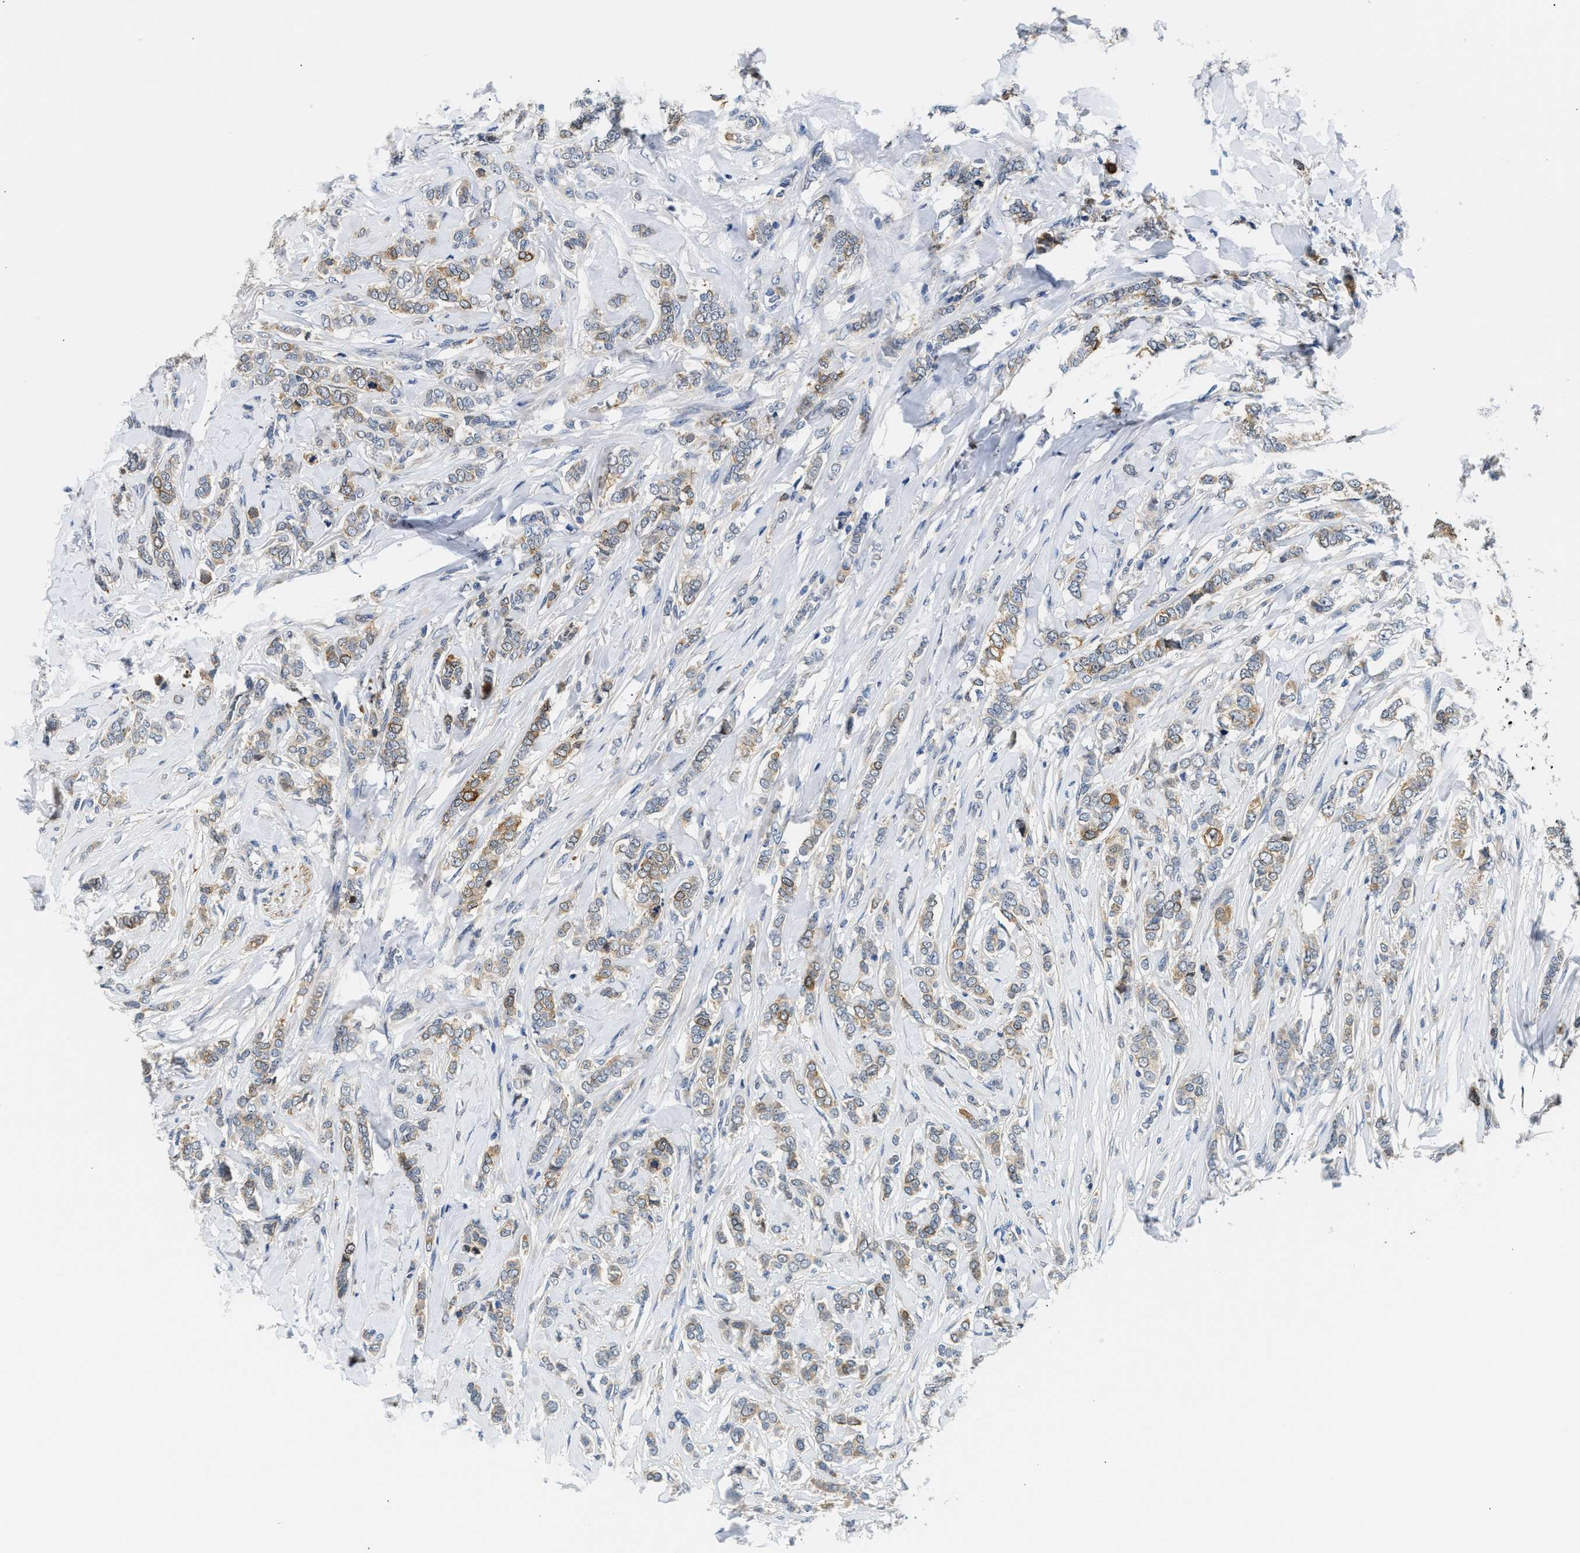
{"staining": {"intensity": "weak", "quantity": ">75%", "location": "cytoplasmic/membranous"}, "tissue": "breast cancer", "cell_type": "Tumor cells", "image_type": "cancer", "snomed": [{"axis": "morphology", "description": "Lobular carcinoma"}, {"axis": "topography", "description": "Skin"}, {"axis": "topography", "description": "Breast"}], "caption": "A low amount of weak cytoplasmic/membranous expression is identified in about >75% of tumor cells in breast cancer (lobular carcinoma) tissue.", "gene": "CLGN", "patient": {"sex": "female", "age": 46}}